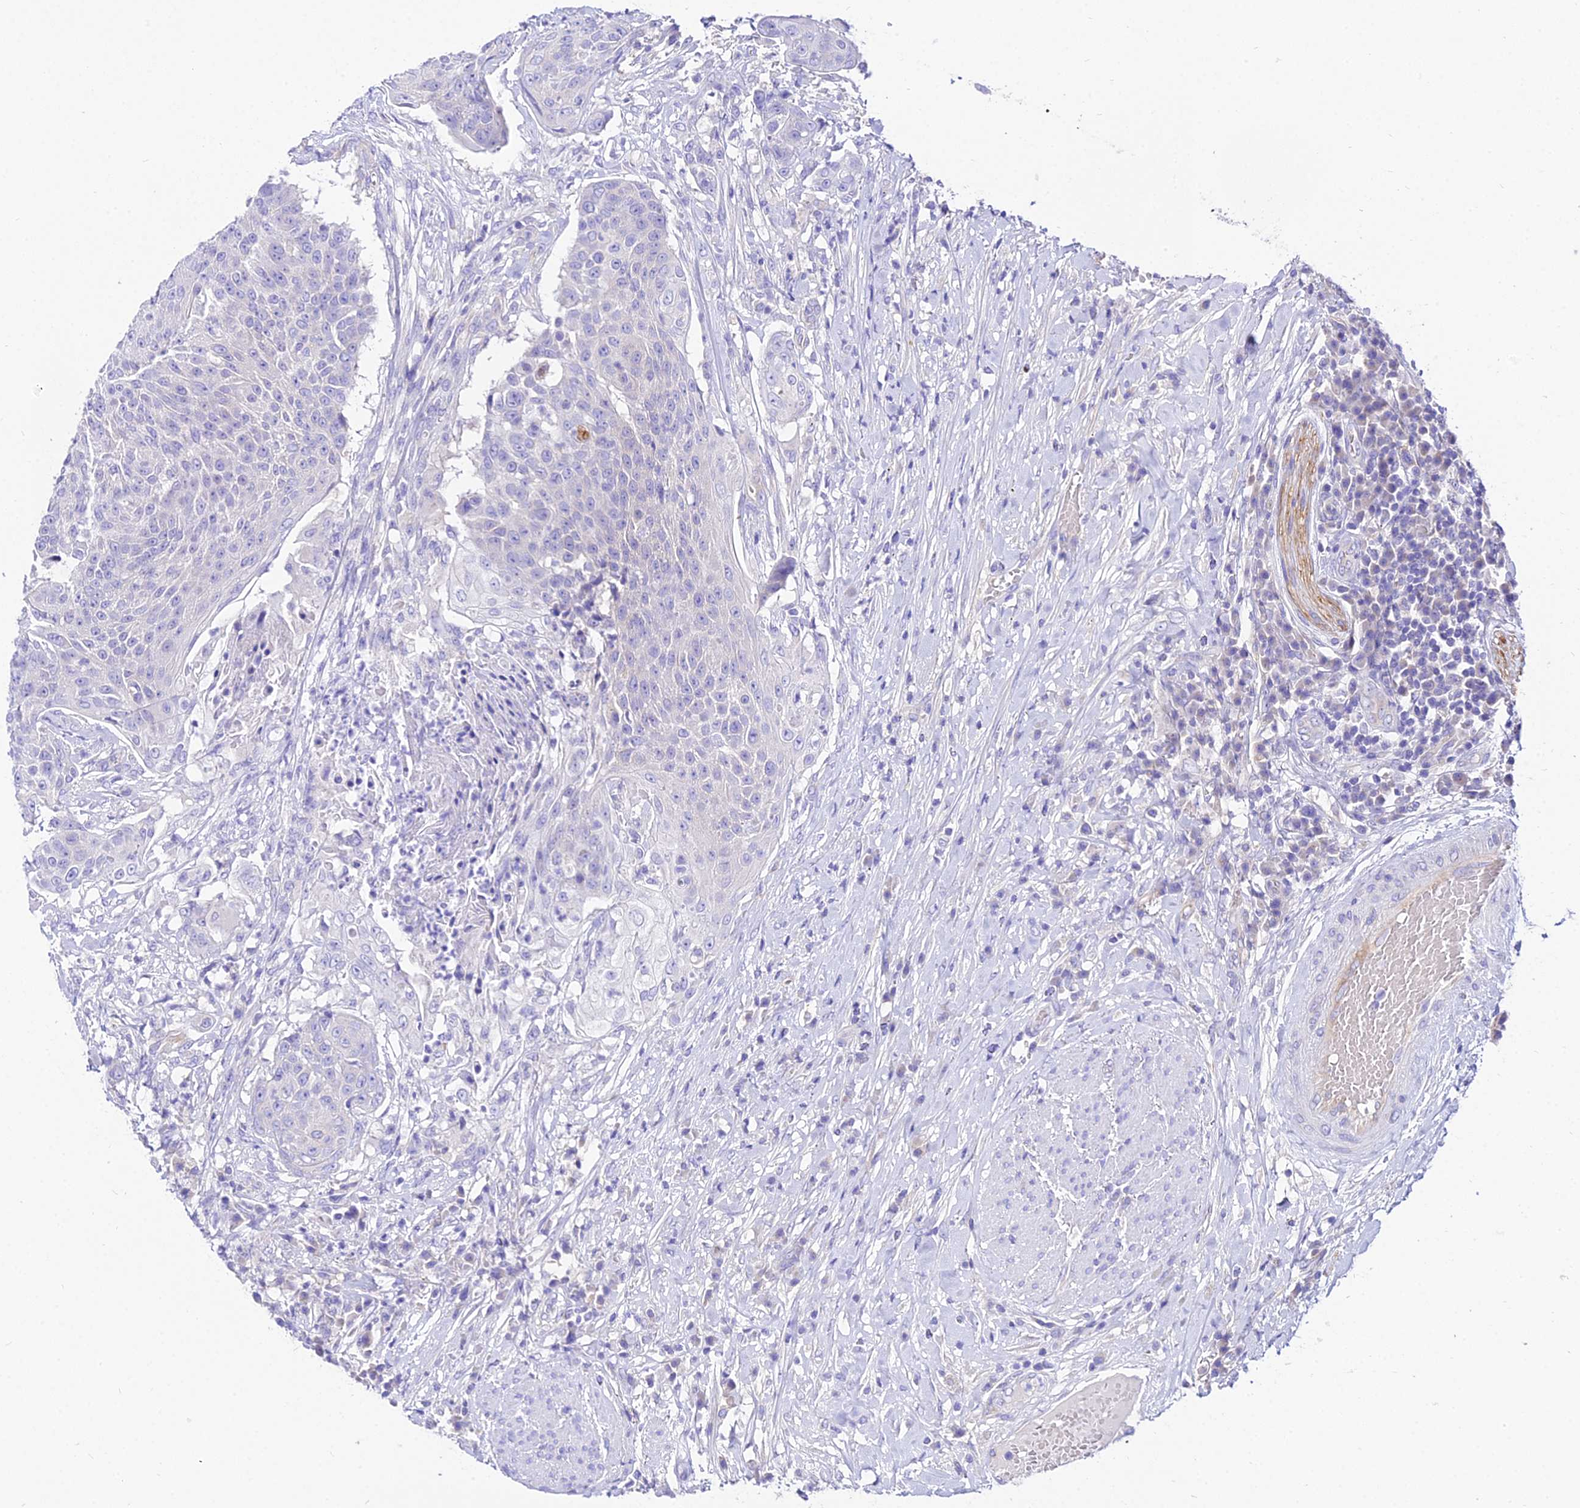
{"staining": {"intensity": "negative", "quantity": "none", "location": "none"}, "tissue": "urothelial cancer", "cell_type": "Tumor cells", "image_type": "cancer", "snomed": [{"axis": "morphology", "description": "Urothelial carcinoma, High grade"}, {"axis": "topography", "description": "Urinary bladder"}], "caption": "Urothelial cancer stained for a protein using immunohistochemistry (IHC) demonstrates no expression tumor cells.", "gene": "TUBA3D", "patient": {"sex": "female", "age": 63}}